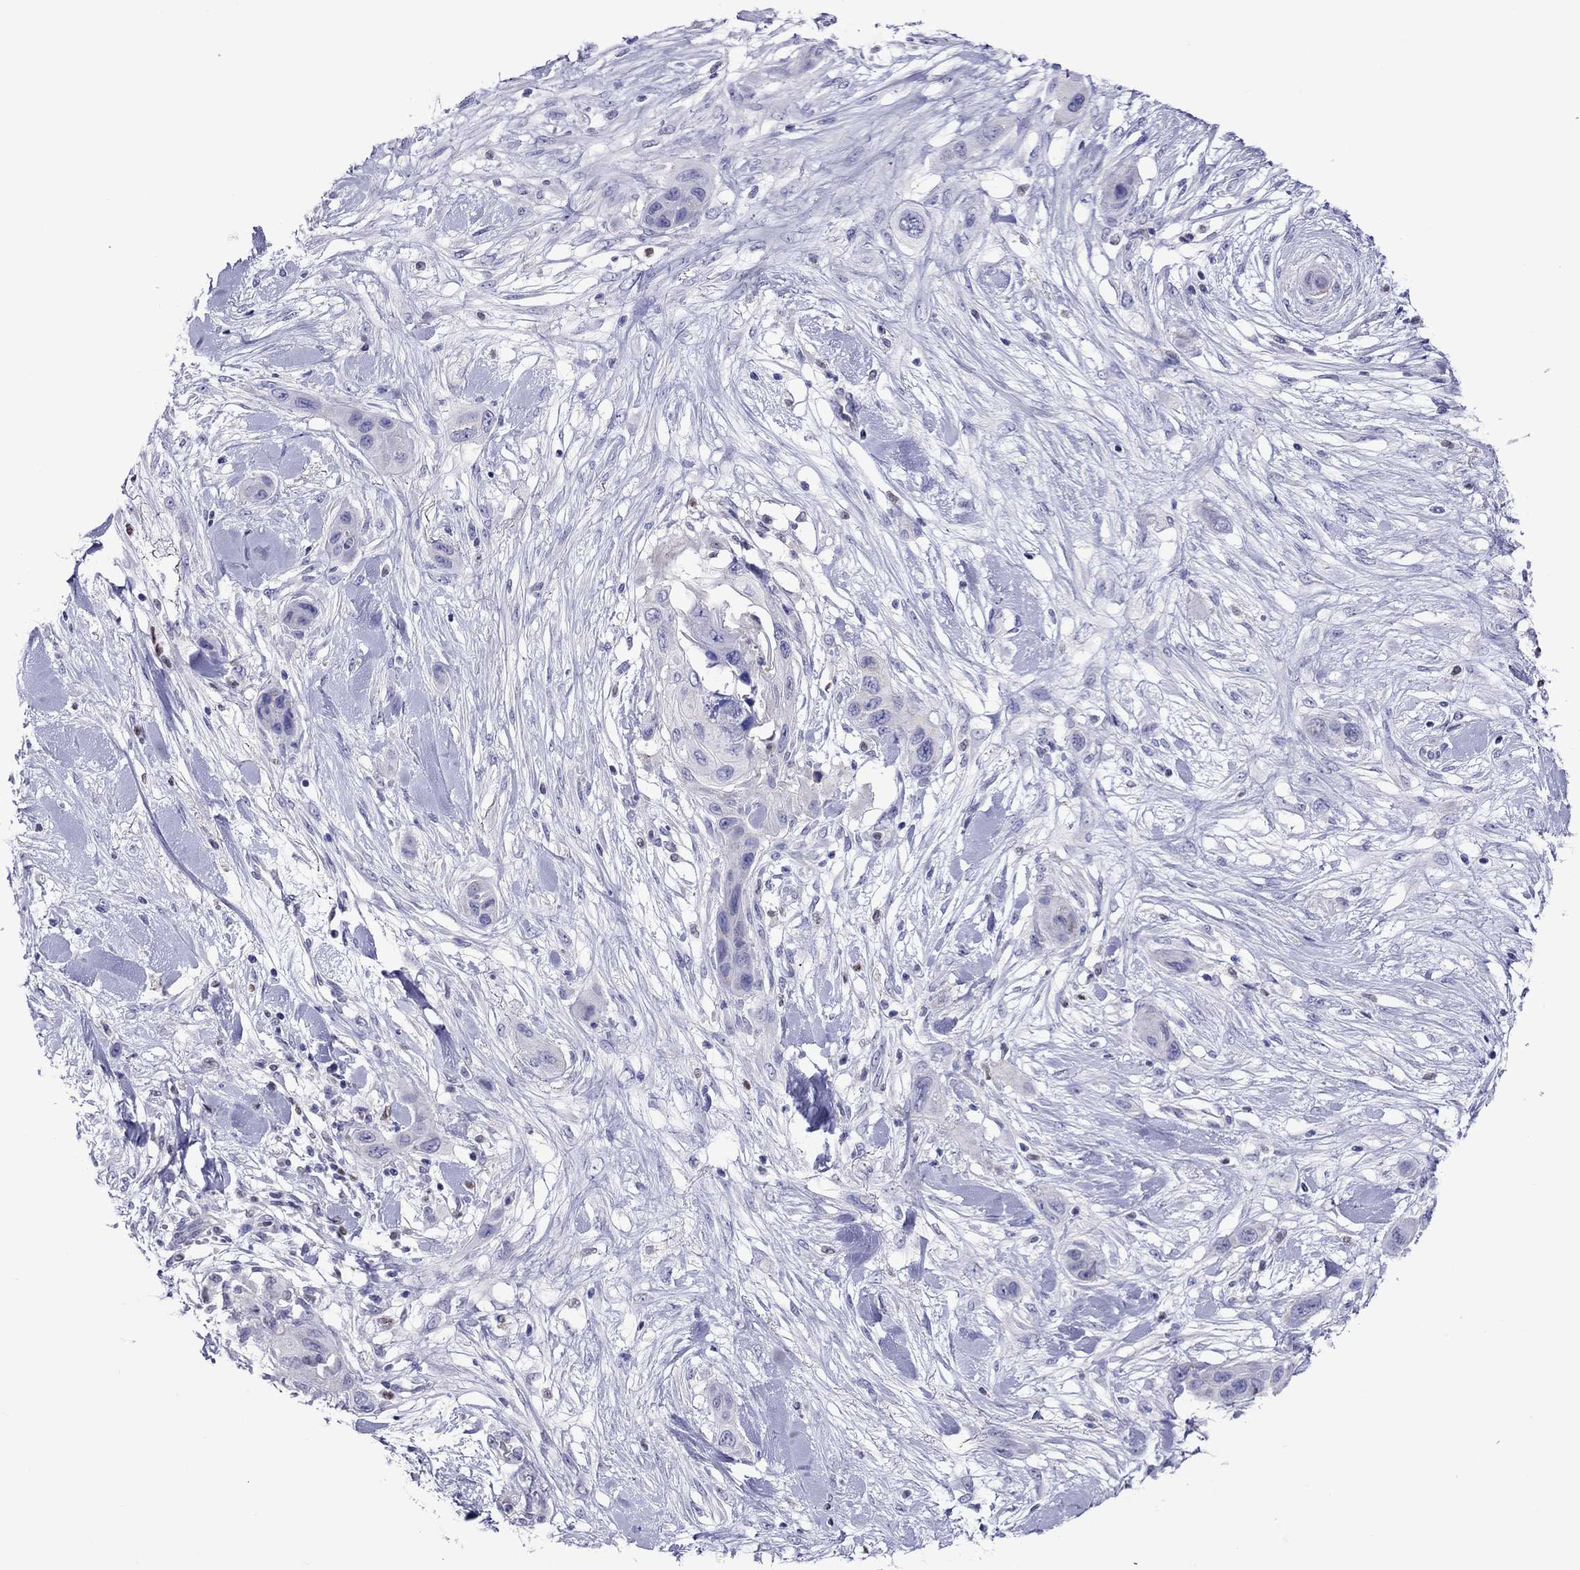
{"staining": {"intensity": "negative", "quantity": "none", "location": "none"}, "tissue": "skin cancer", "cell_type": "Tumor cells", "image_type": "cancer", "snomed": [{"axis": "morphology", "description": "Squamous cell carcinoma, NOS"}, {"axis": "topography", "description": "Skin"}], "caption": "Immunohistochemistry (IHC) micrograph of neoplastic tissue: human squamous cell carcinoma (skin) stained with DAB (3,3'-diaminobenzidine) demonstrates no significant protein staining in tumor cells. (DAB (3,3'-diaminobenzidine) immunohistochemistry (IHC), high magnification).", "gene": "MPZ", "patient": {"sex": "male", "age": 79}}